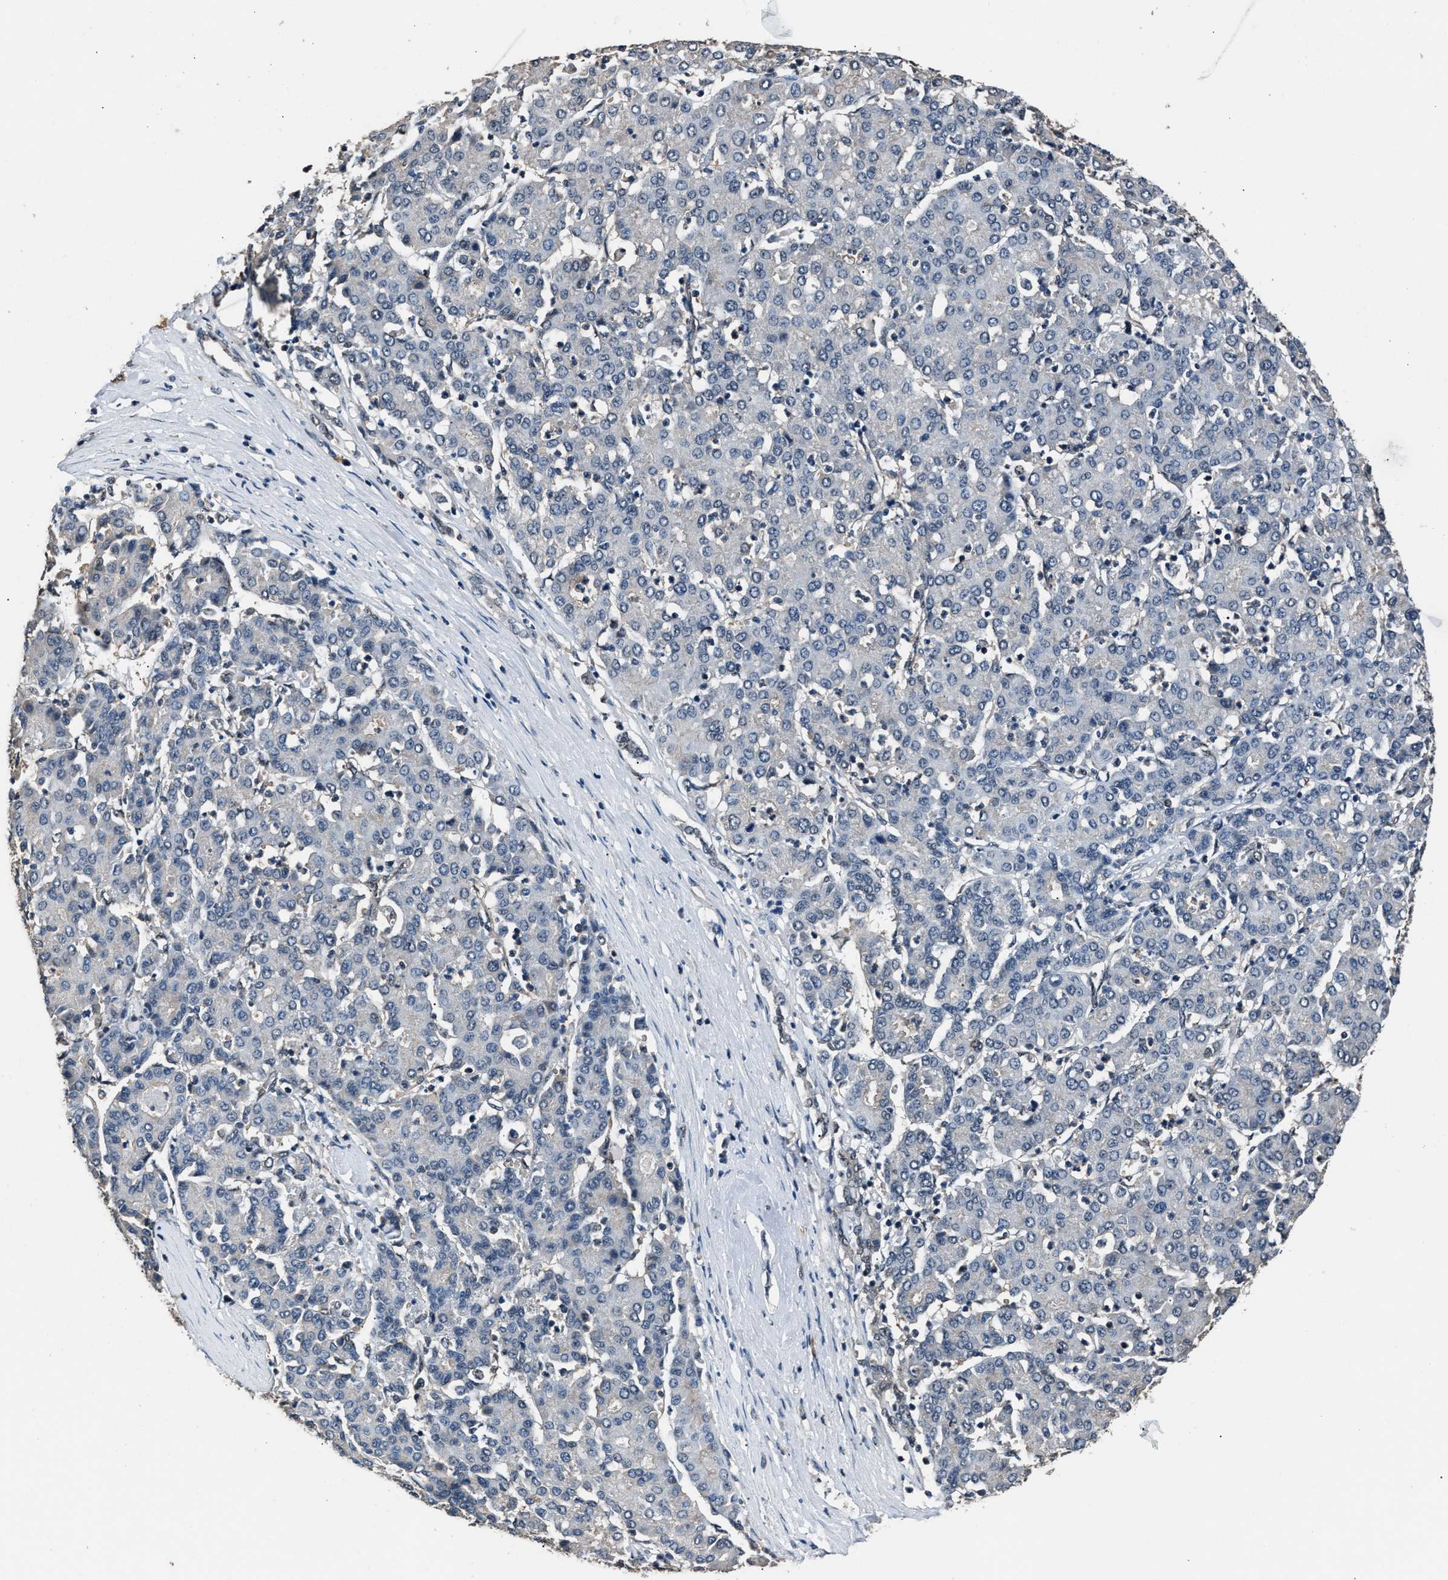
{"staining": {"intensity": "negative", "quantity": "none", "location": "none"}, "tissue": "liver cancer", "cell_type": "Tumor cells", "image_type": "cancer", "snomed": [{"axis": "morphology", "description": "Carcinoma, Hepatocellular, NOS"}, {"axis": "topography", "description": "Liver"}], "caption": "Immunohistochemistry (IHC) image of human hepatocellular carcinoma (liver) stained for a protein (brown), which exhibits no staining in tumor cells.", "gene": "DFFA", "patient": {"sex": "male", "age": 65}}